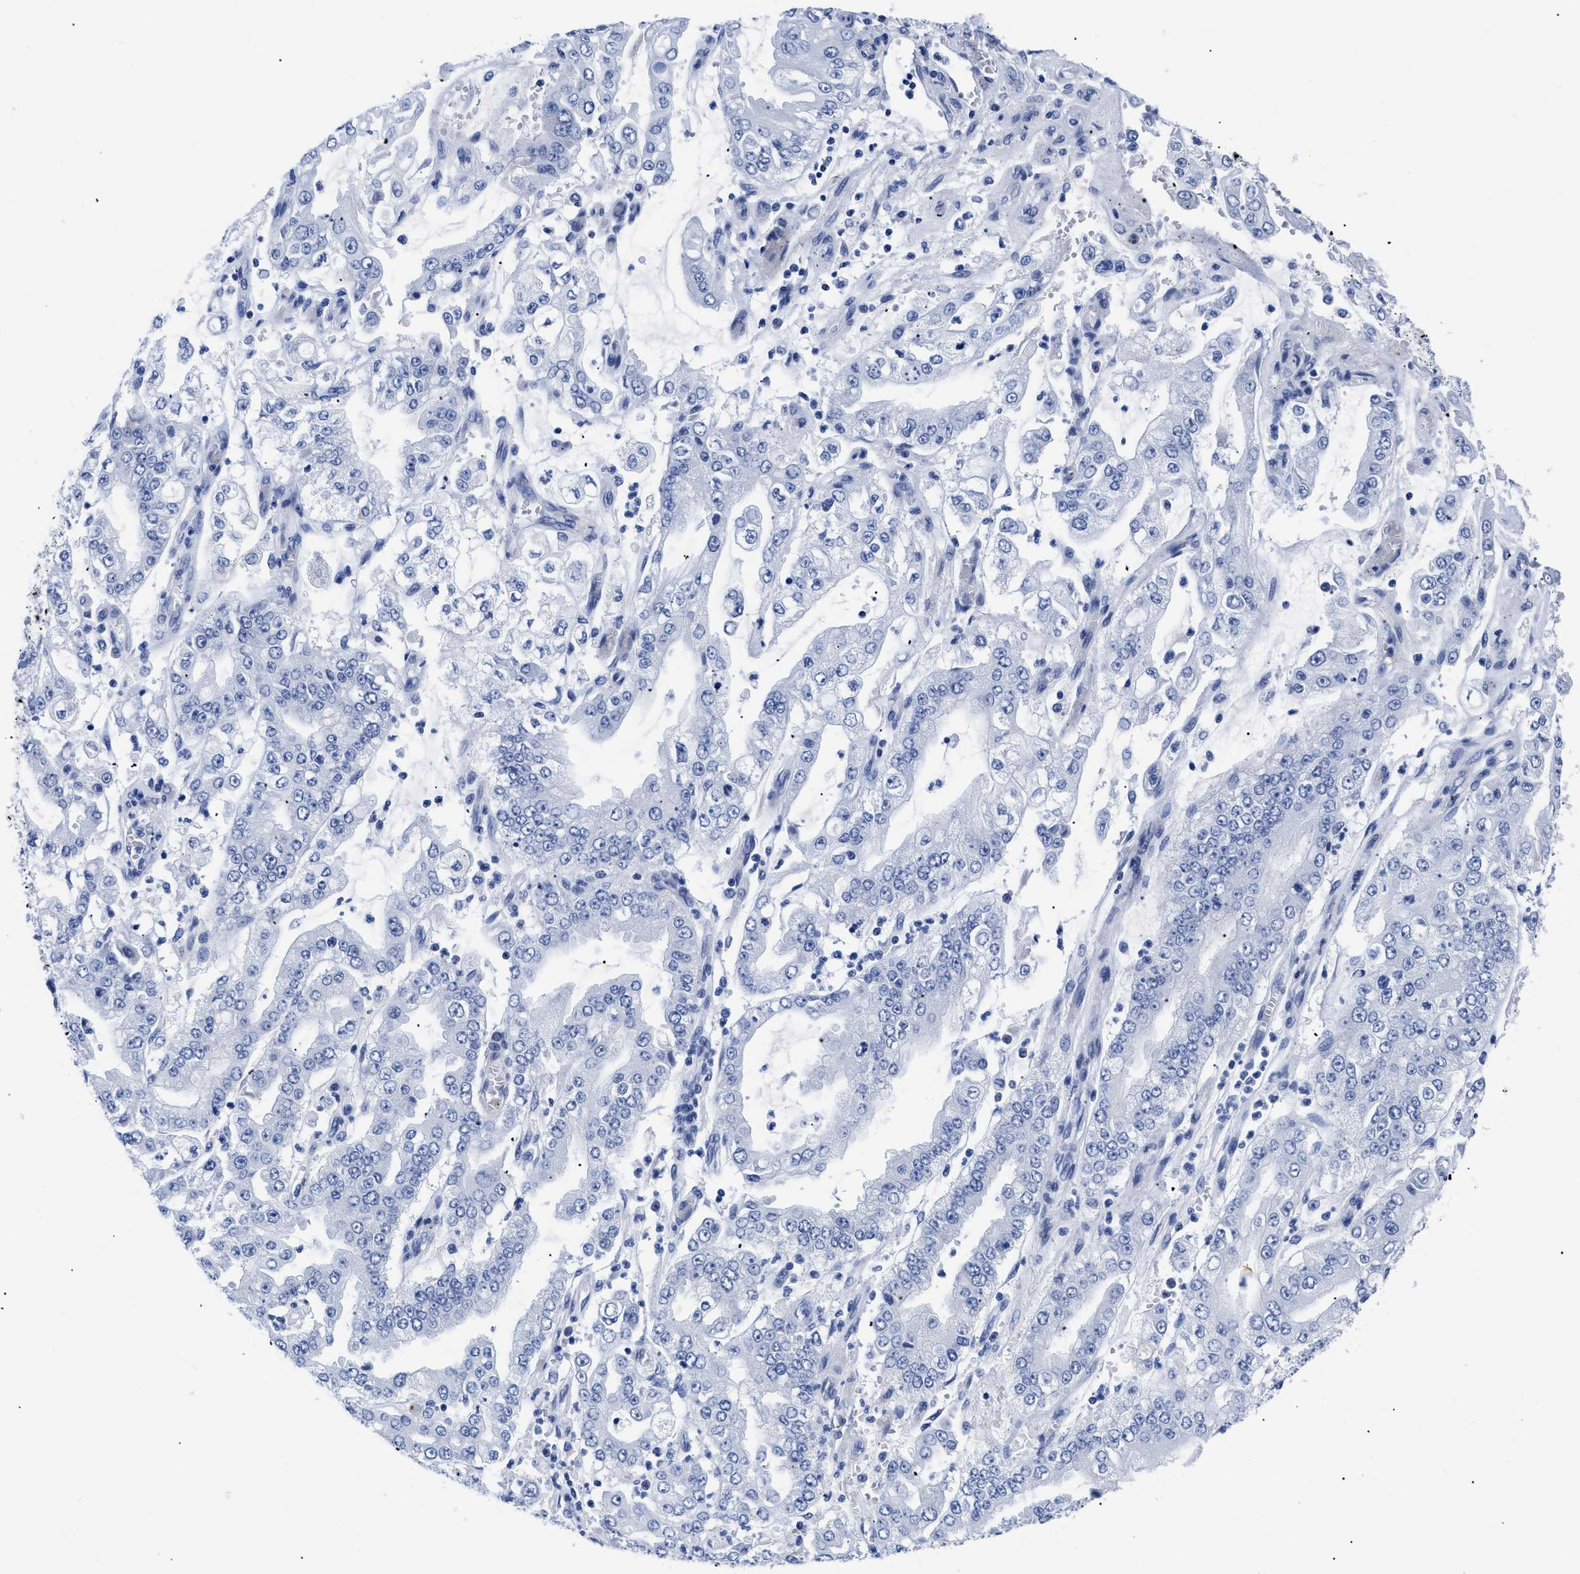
{"staining": {"intensity": "negative", "quantity": "none", "location": "none"}, "tissue": "stomach cancer", "cell_type": "Tumor cells", "image_type": "cancer", "snomed": [{"axis": "morphology", "description": "Adenocarcinoma, NOS"}, {"axis": "topography", "description": "Stomach"}], "caption": "Tumor cells are negative for brown protein staining in stomach cancer (adenocarcinoma).", "gene": "TREML1", "patient": {"sex": "male", "age": 76}}